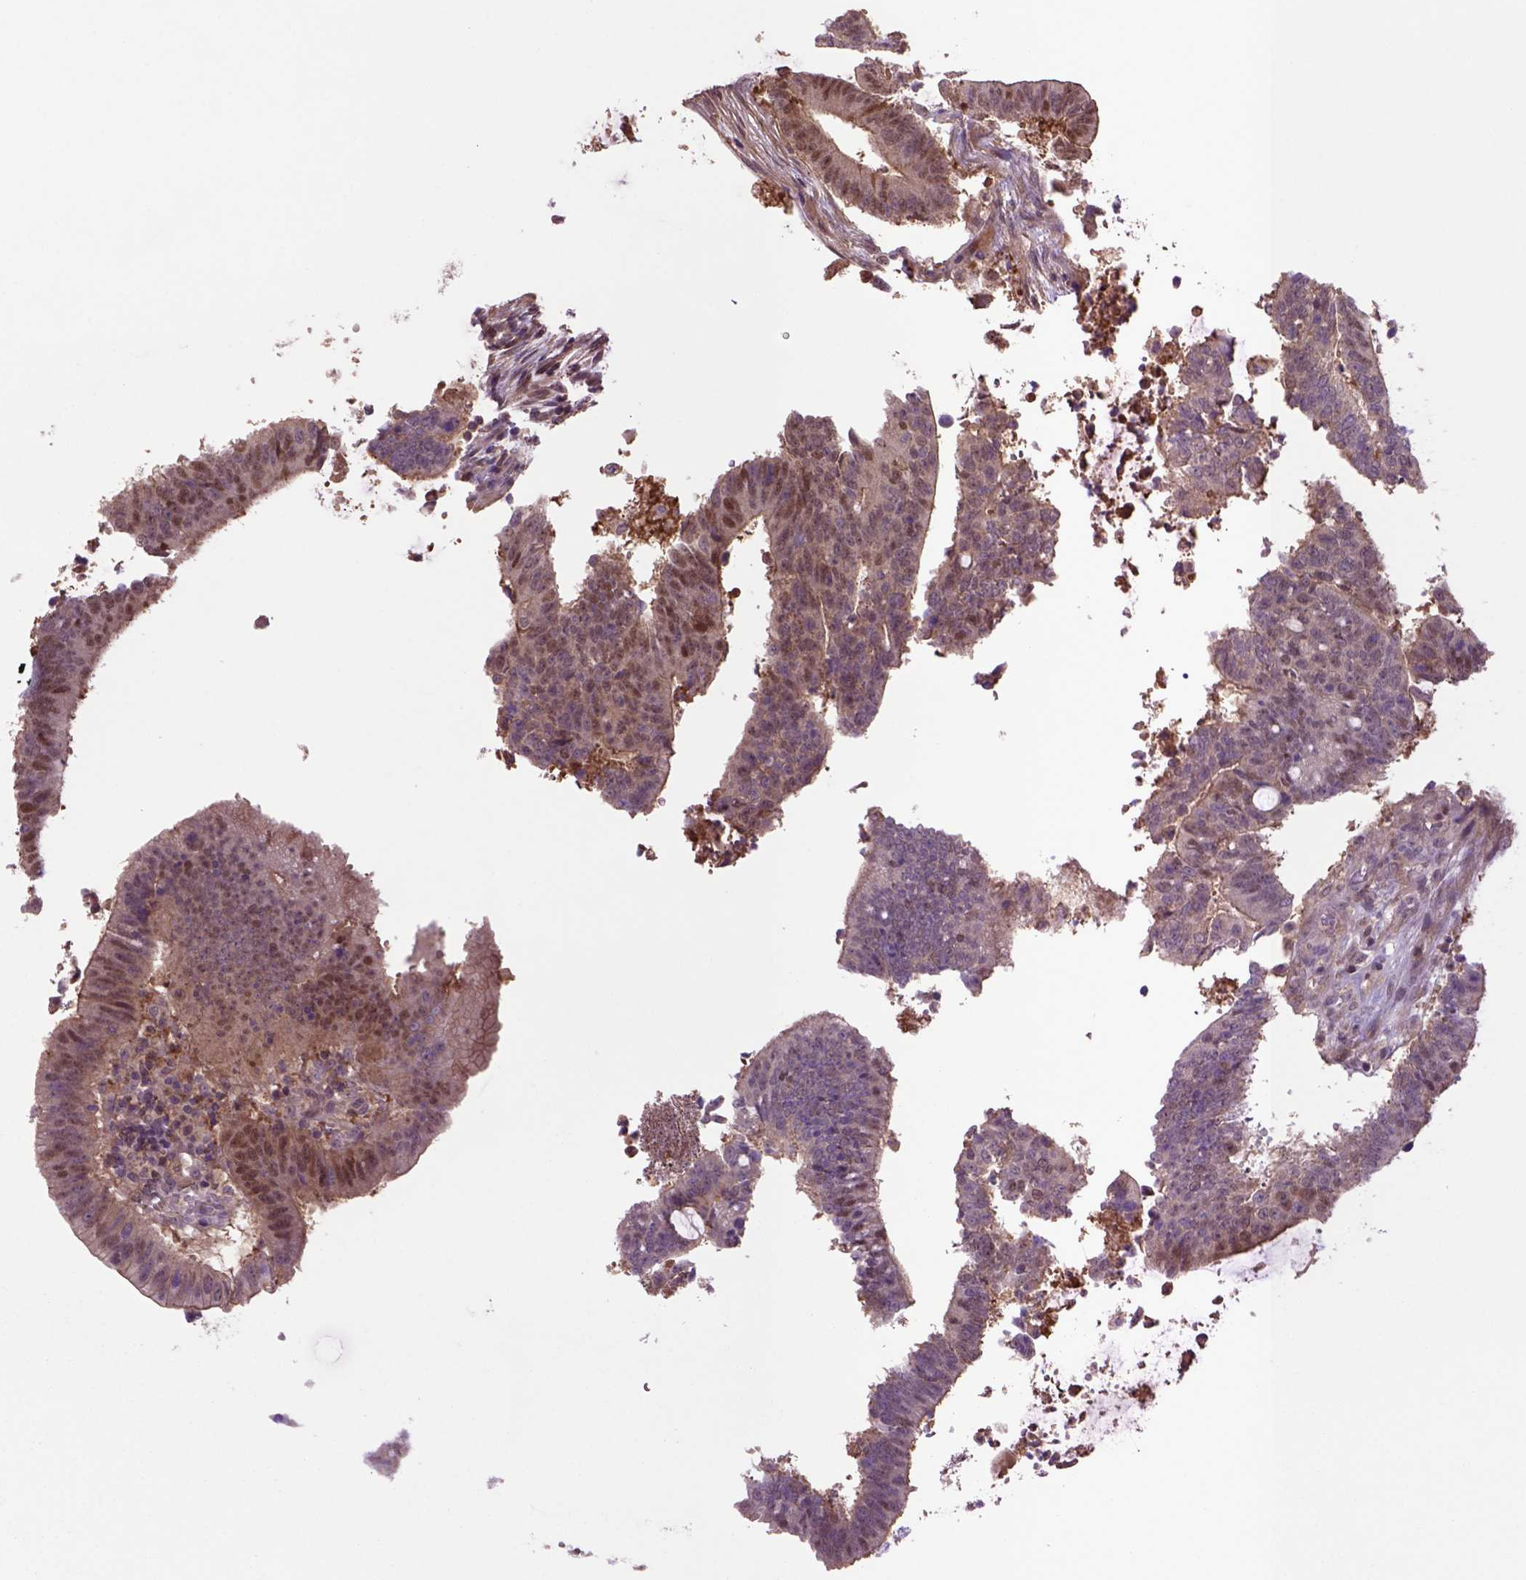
{"staining": {"intensity": "moderate", "quantity": "<25%", "location": "cytoplasmic/membranous,nuclear"}, "tissue": "colorectal cancer", "cell_type": "Tumor cells", "image_type": "cancer", "snomed": [{"axis": "morphology", "description": "Adenocarcinoma, NOS"}, {"axis": "topography", "description": "Colon"}], "caption": "This is an image of IHC staining of colorectal cancer (adenocarcinoma), which shows moderate positivity in the cytoplasmic/membranous and nuclear of tumor cells.", "gene": "HSPBP1", "patient": {"sex": "female", "age": 43}}